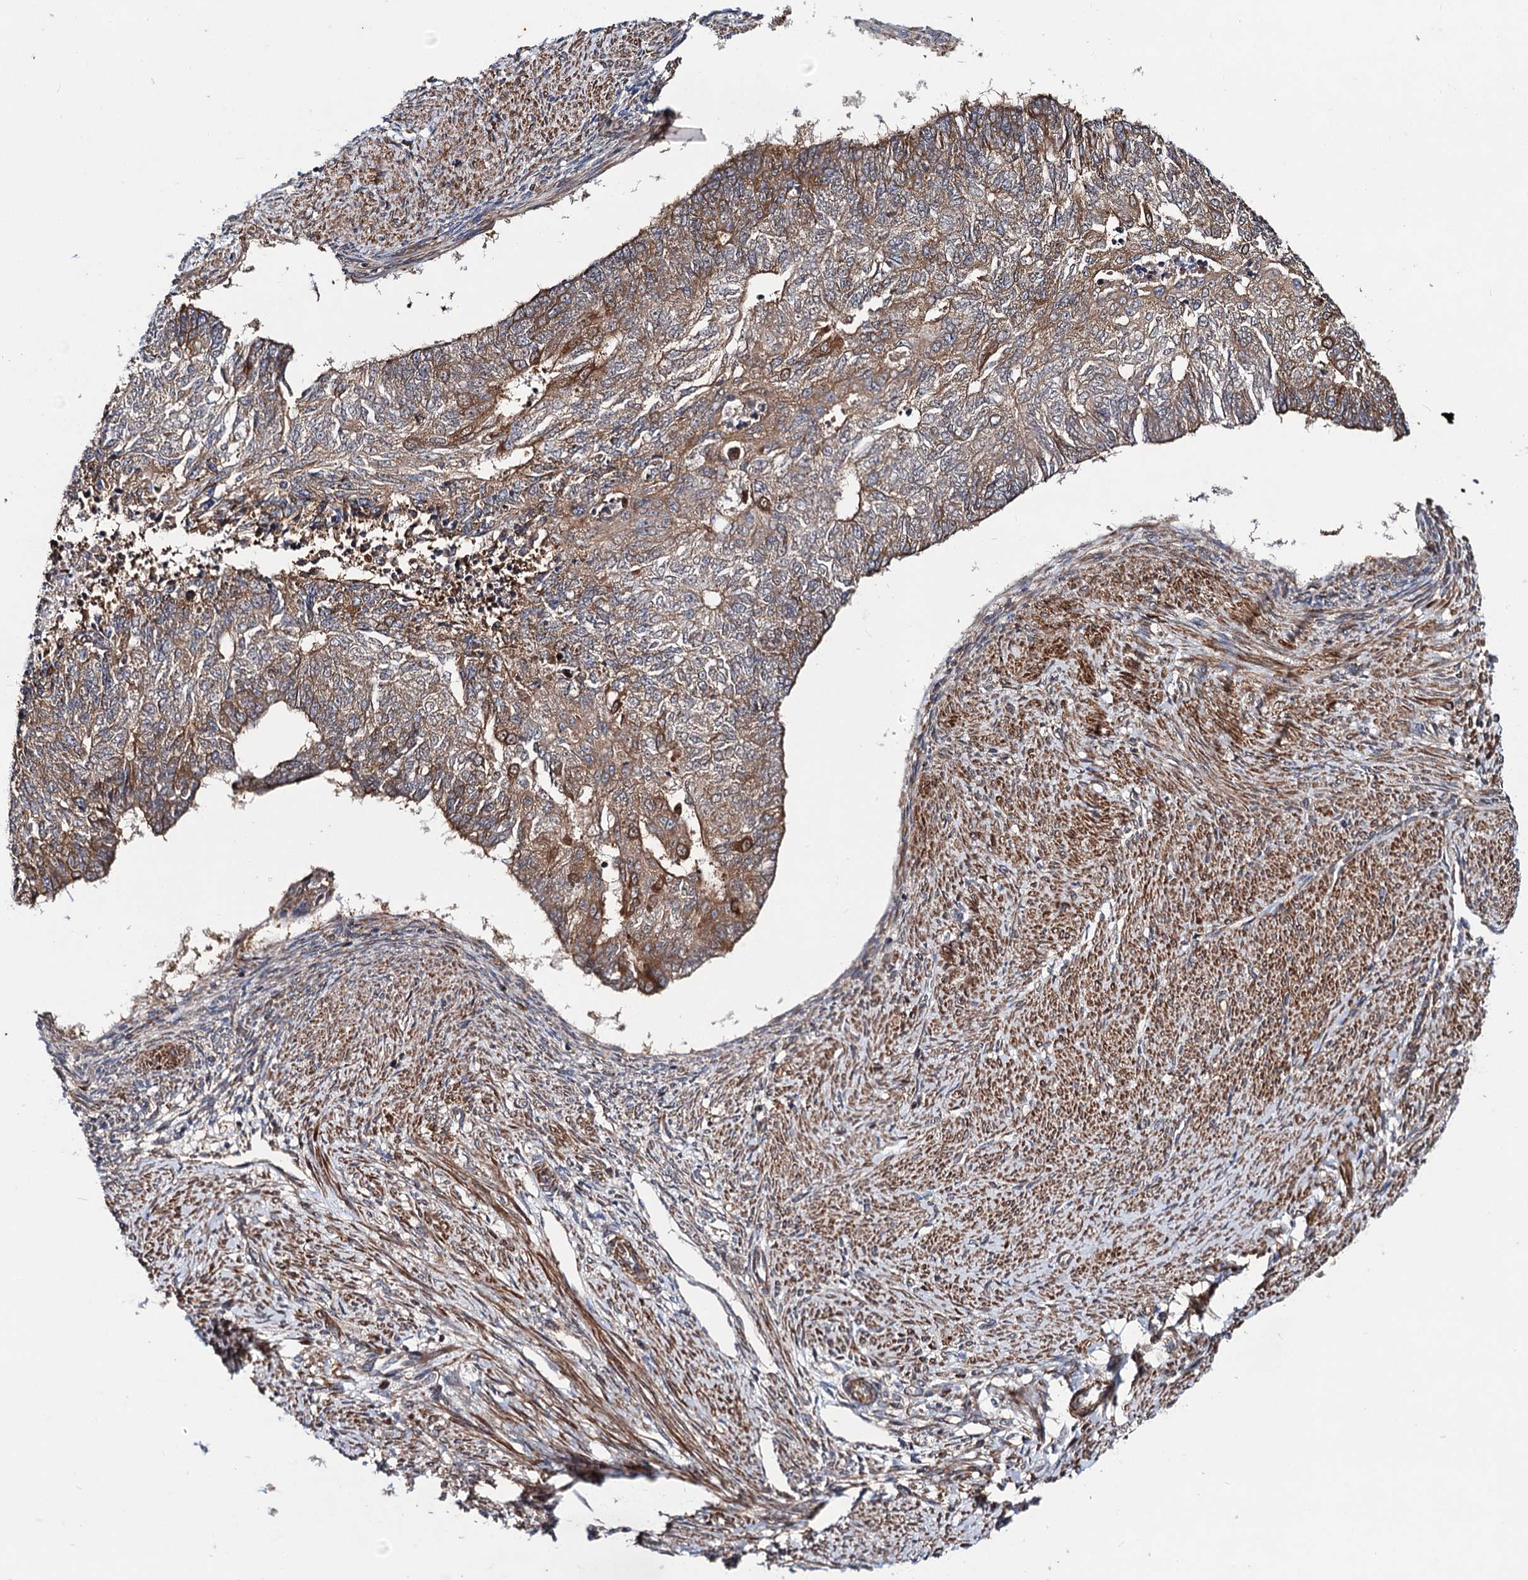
{"staining": {"intensity": "moderate", "quantity": ">75%", "location": "cytoplasmic/membranous"}, "tissue": "endometrial cancer", "cell_type": "Tumor cells", "image_type": "cancer", "snomed": [{"axis": "morphology", "description": "Adenocarcinoma, NOS"}, {"axis": "topography", "description": "Endometrium"}], "caption": "IHC staining of endometrial adenocarcinoma, which displays medium levels of moderate cytoplasmic/membranous staining in about >75% of tumor cells indicating moderate cytoplasmic/membranous protein expression. The staining was performed using DAB (3,3'-diaminobenzidine) (brown) for protein detection and nuclei were counterstained in hematoxylin (blue).", "gene": "DYDC1", "patient": {"sex": "female", "age": 32}}